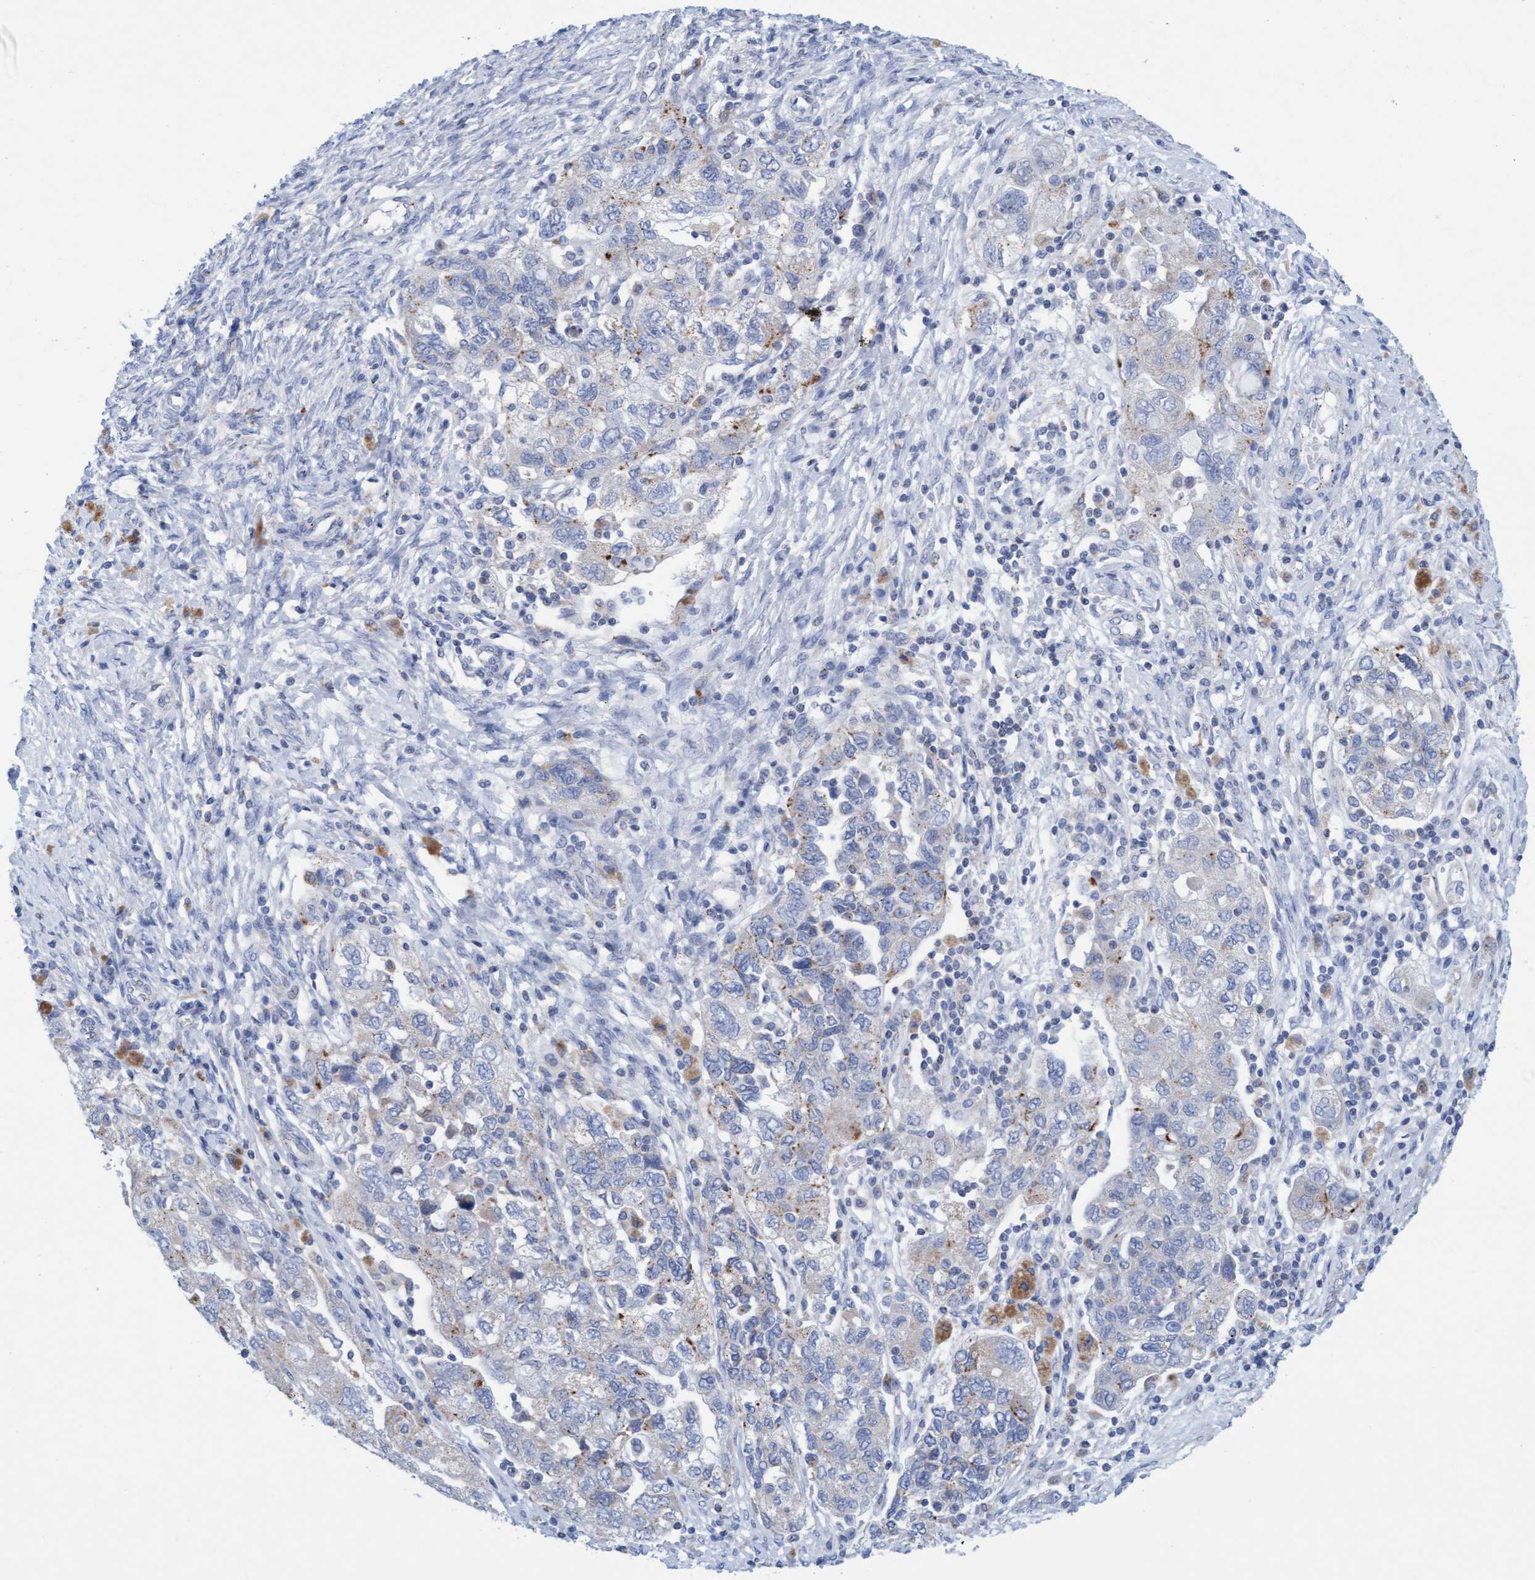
{"staining": {"intensity": "negative", "quantity": "none", "location": "none"}, "tissue": "ovarian cancer", "cell_type": "Tumor cells", "image_type": "cancer", "snomed": [{"axis": "morphology", "description": "Carcinoma, NOS"}, {"axis": "morphology", "description": "Cystadenocarcinoma, serous, NOS"}, {"axis": "topography", "description": "Ovary"}], "caption": "This is a micrograph of immunohistochemistry staining of ovarian carcinoma, which shows no staining in tumor cells.", "gene": "SGSH", "patient": {"sex": "female", "age": 69}}